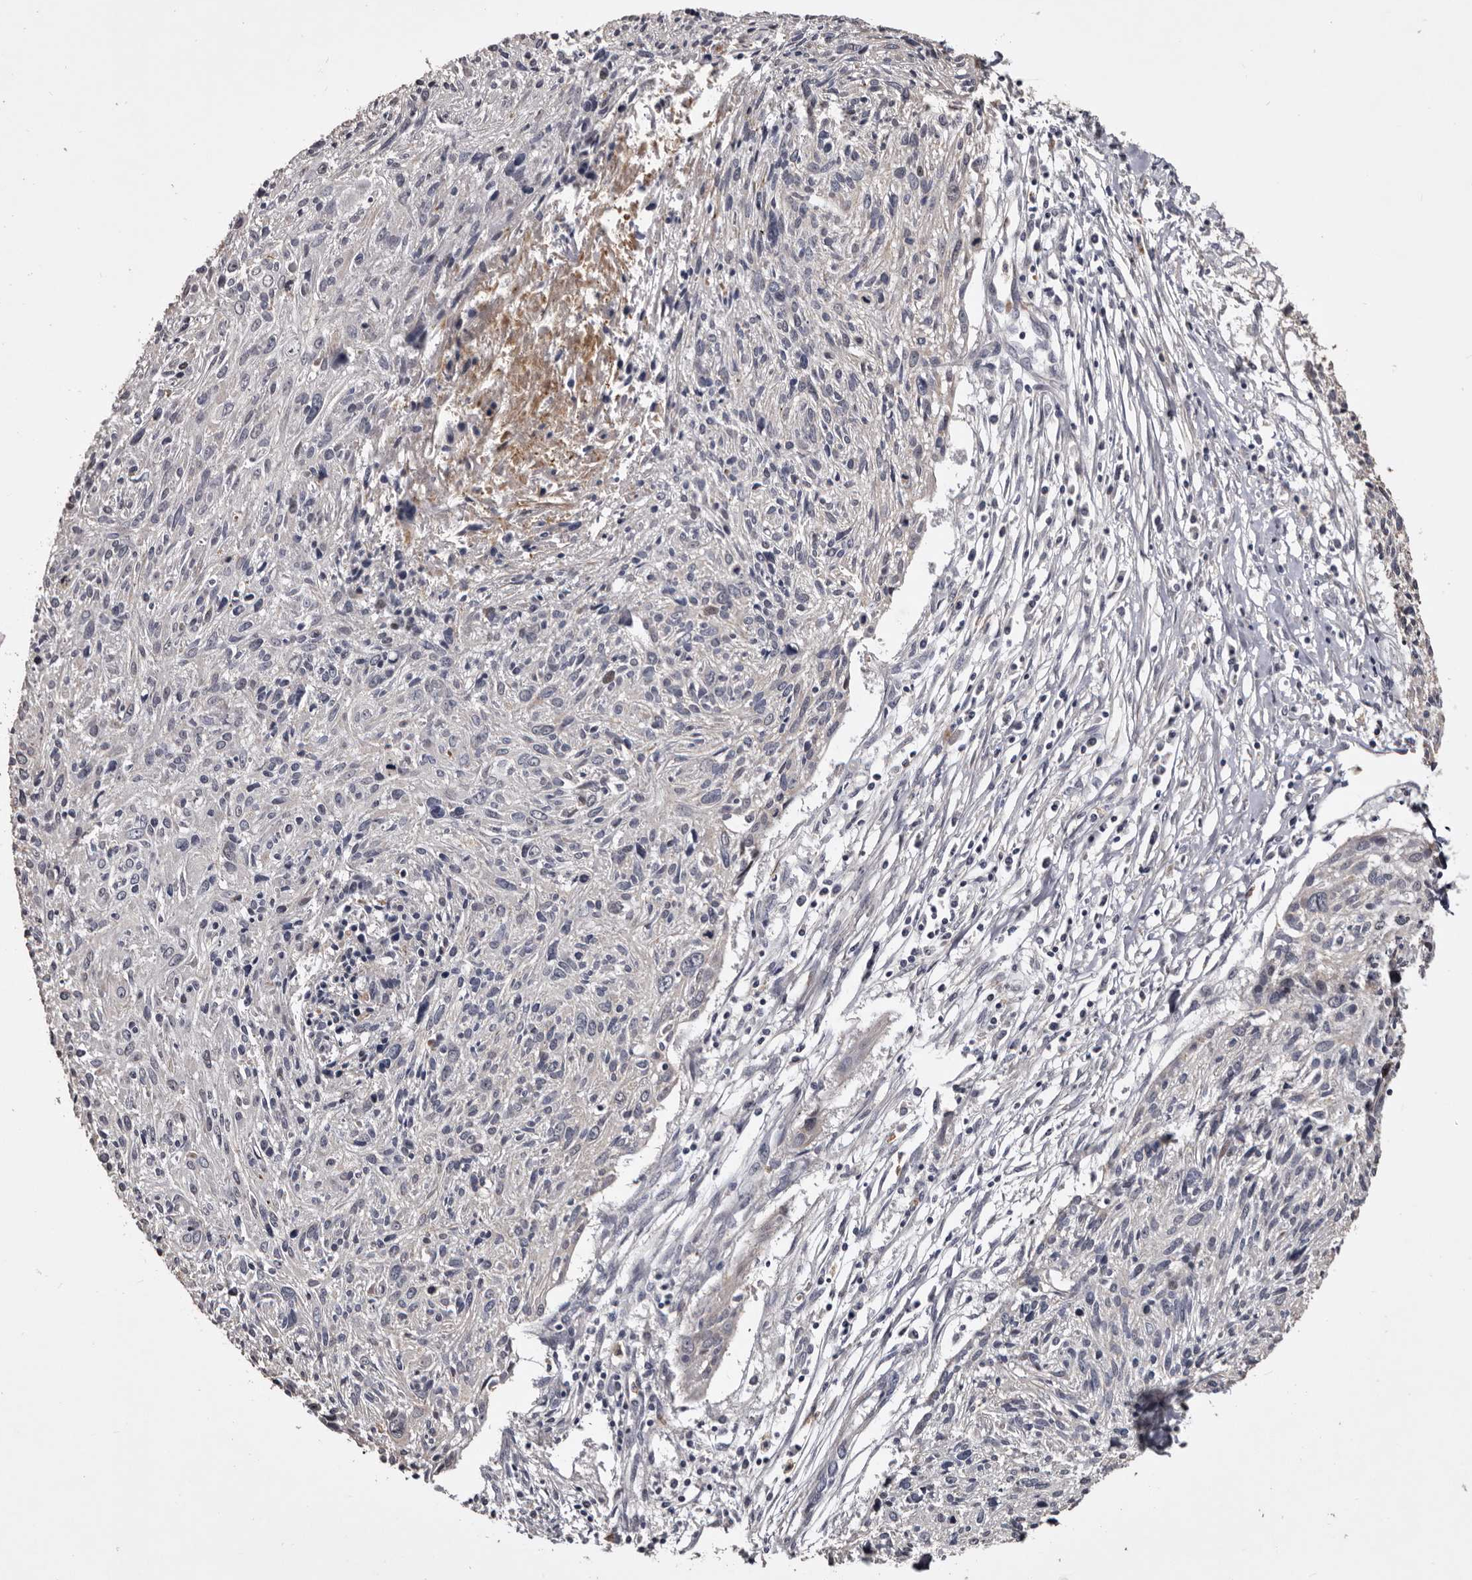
{"staining": {"intensity": "negative", "quantity": "none", "location": "none"}, "tissue": "cervical cancer", "cell_type": "Tumor cells", "image_type": "cancer", "snomed": [{"axis": "morphology", "description": "Squamous cell carcinoma, NOS"}, {"axis": "topography", "description": "Cervix"}], "caption": "Squamous cell carcinoma (cervical) was stained to show a protein in brown. There is no significant expression in tumor cells.", "gene": "SLC10A4", "patient": {"sex": "female", "age": 51}}